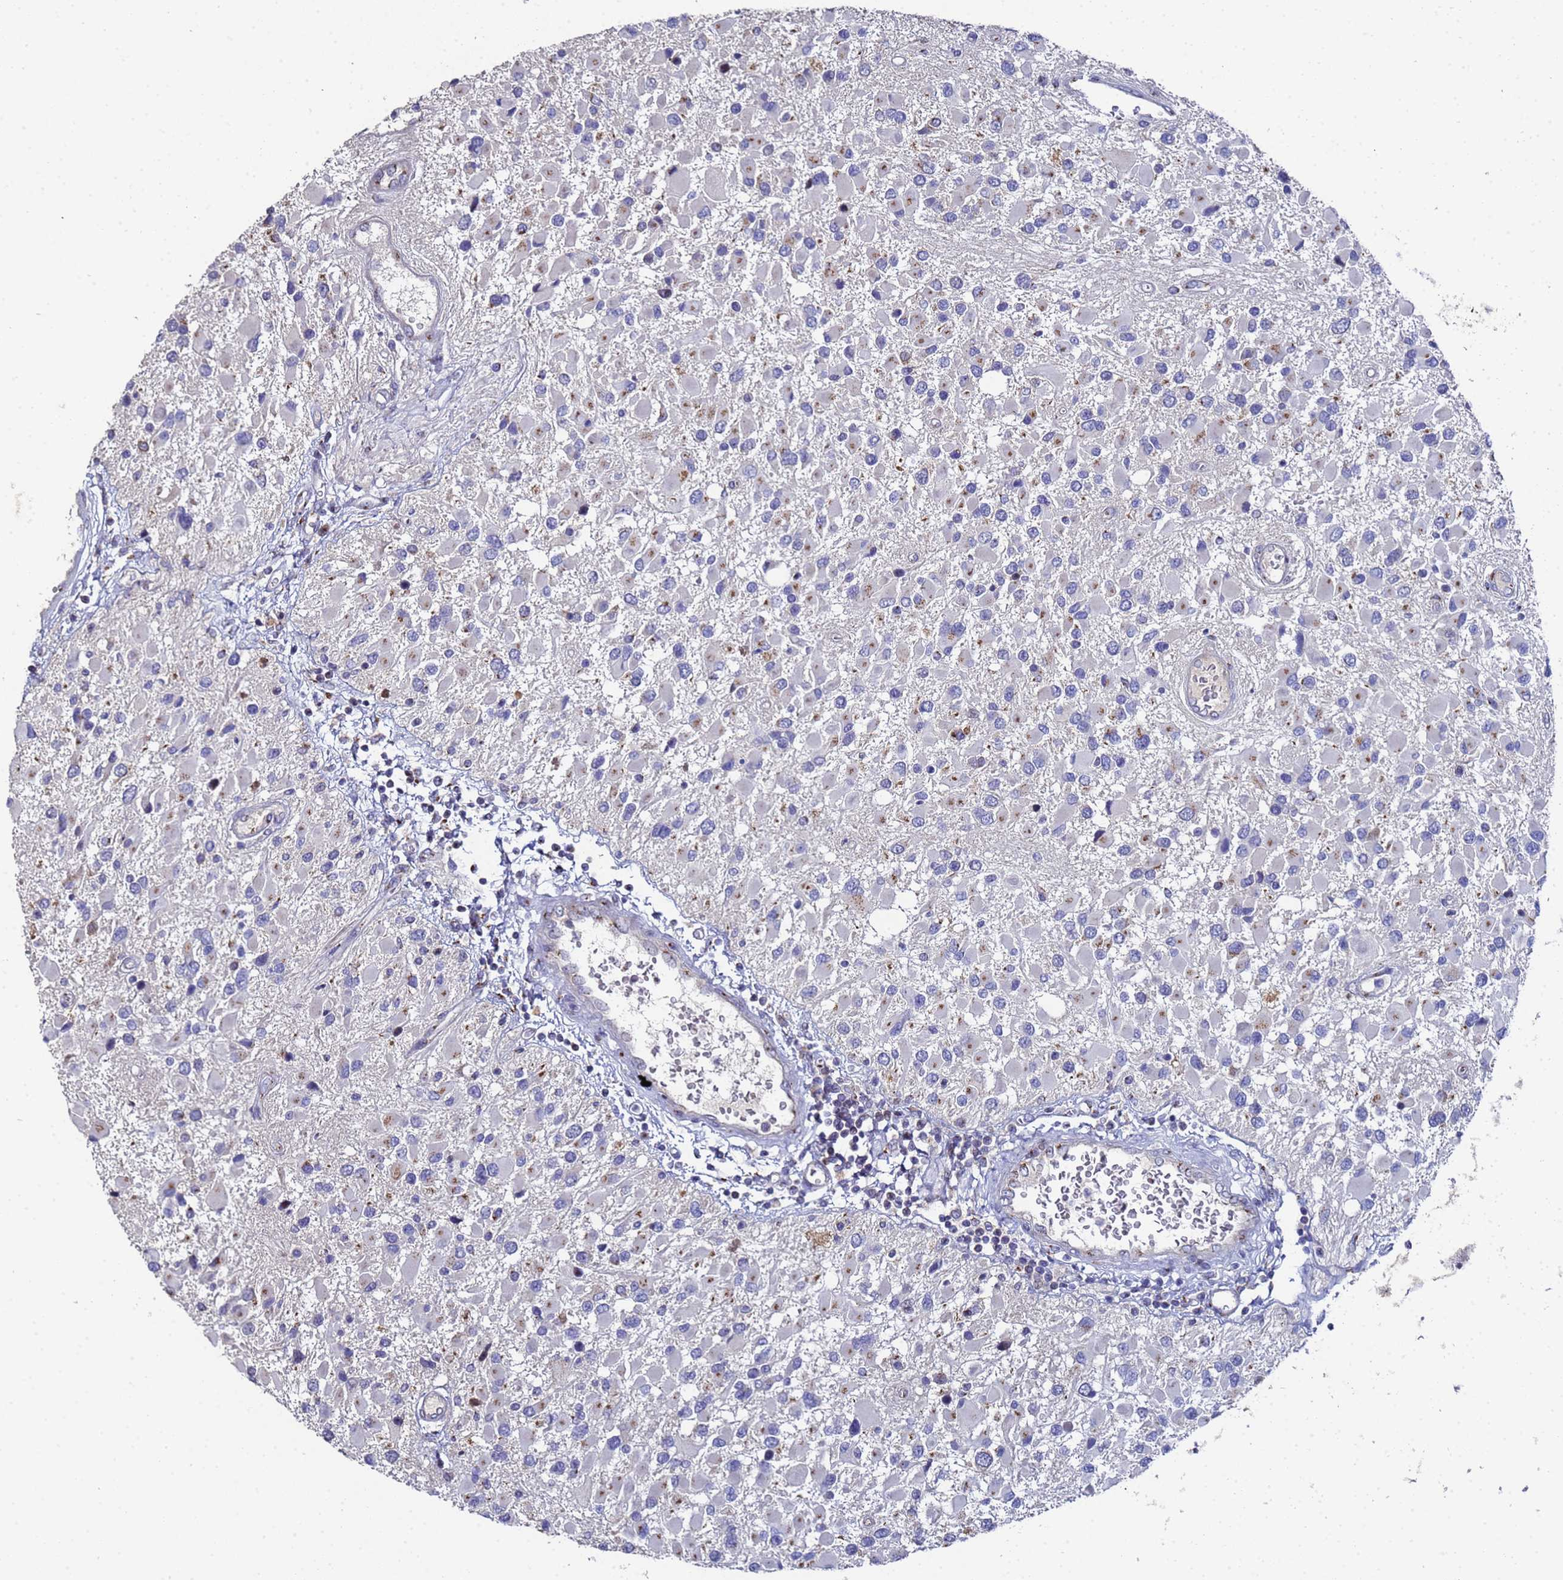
{"staining": {"intensity": "moderate", "quantity": "<25%", "location": "cytoplasmic/membranous"}, "tissue": "glioma", "cell_type": "Tumor cells", "image_type": "cancer", "snomed": [{"axis": "morphology", "description": "Glioma, malignant, High grade"}, {"axis": "topography", "description": "Brain"}], "caption": "The image shows staining of glioma, revealing moderate cytoplasmic/membranous protein expression (brown color) within tumor cells.", "gene": "NSUN6", "patient": {"sex": "male", "age": 53}}